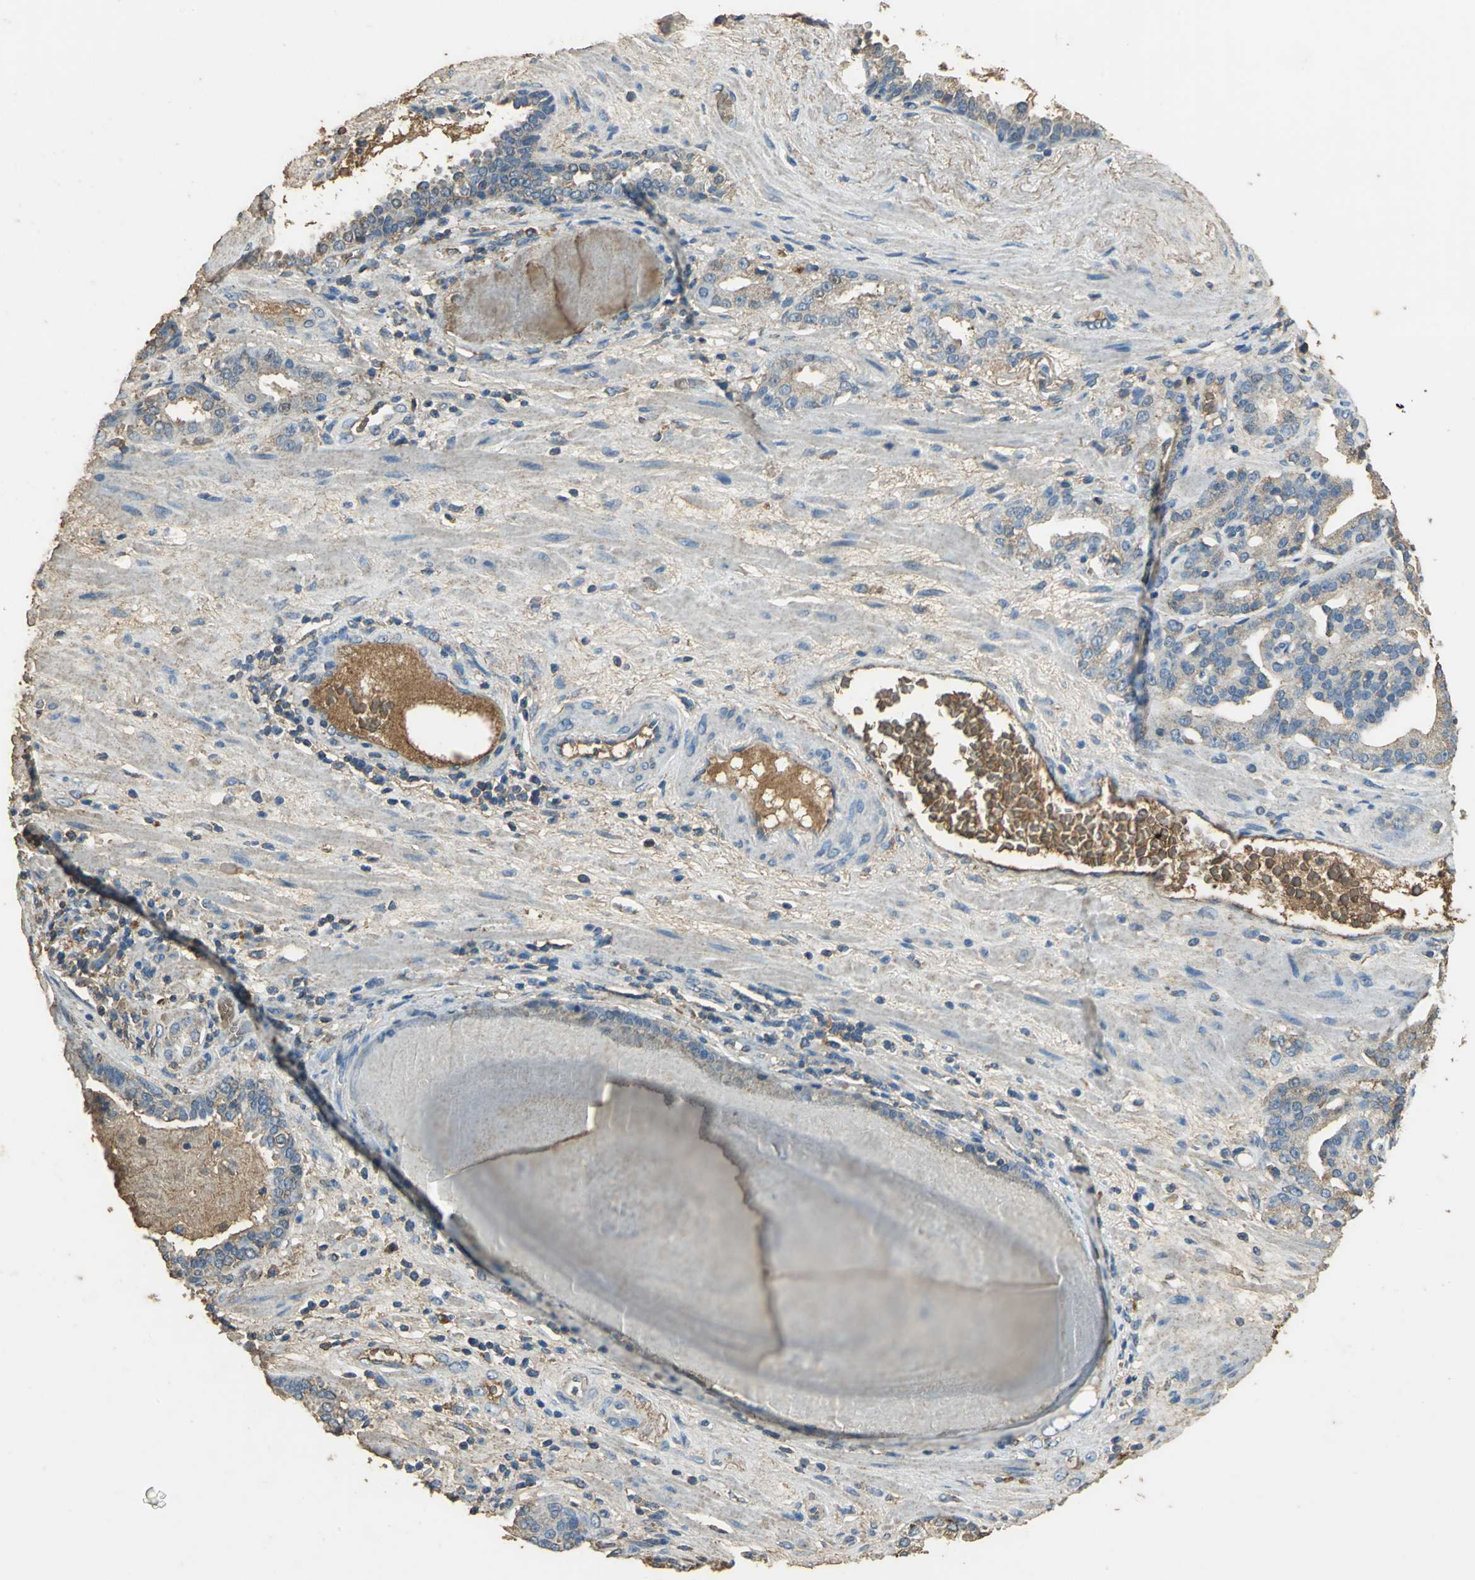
{"staining": {"intensity": "weak", "quantity": ">75%", "location": "cytoplasmic/membranous"}, "tissue": "prostate cancer", "cell_type": "Tumor cells", "image_type": "cancer", "snomed": [{"axis": "morphology", "description": "Adenocarcinoma, Low grade"}, {"axis": "topography", "description": "Prostate"}], "caption": "Low-grade adenocarcinoma (prostate) stained for a protein shows weak cytoplasmic/membranous positivity in tumor cells.", "gene": "TRAPPC2", "patient": {"sex": "male", "age": 63}}